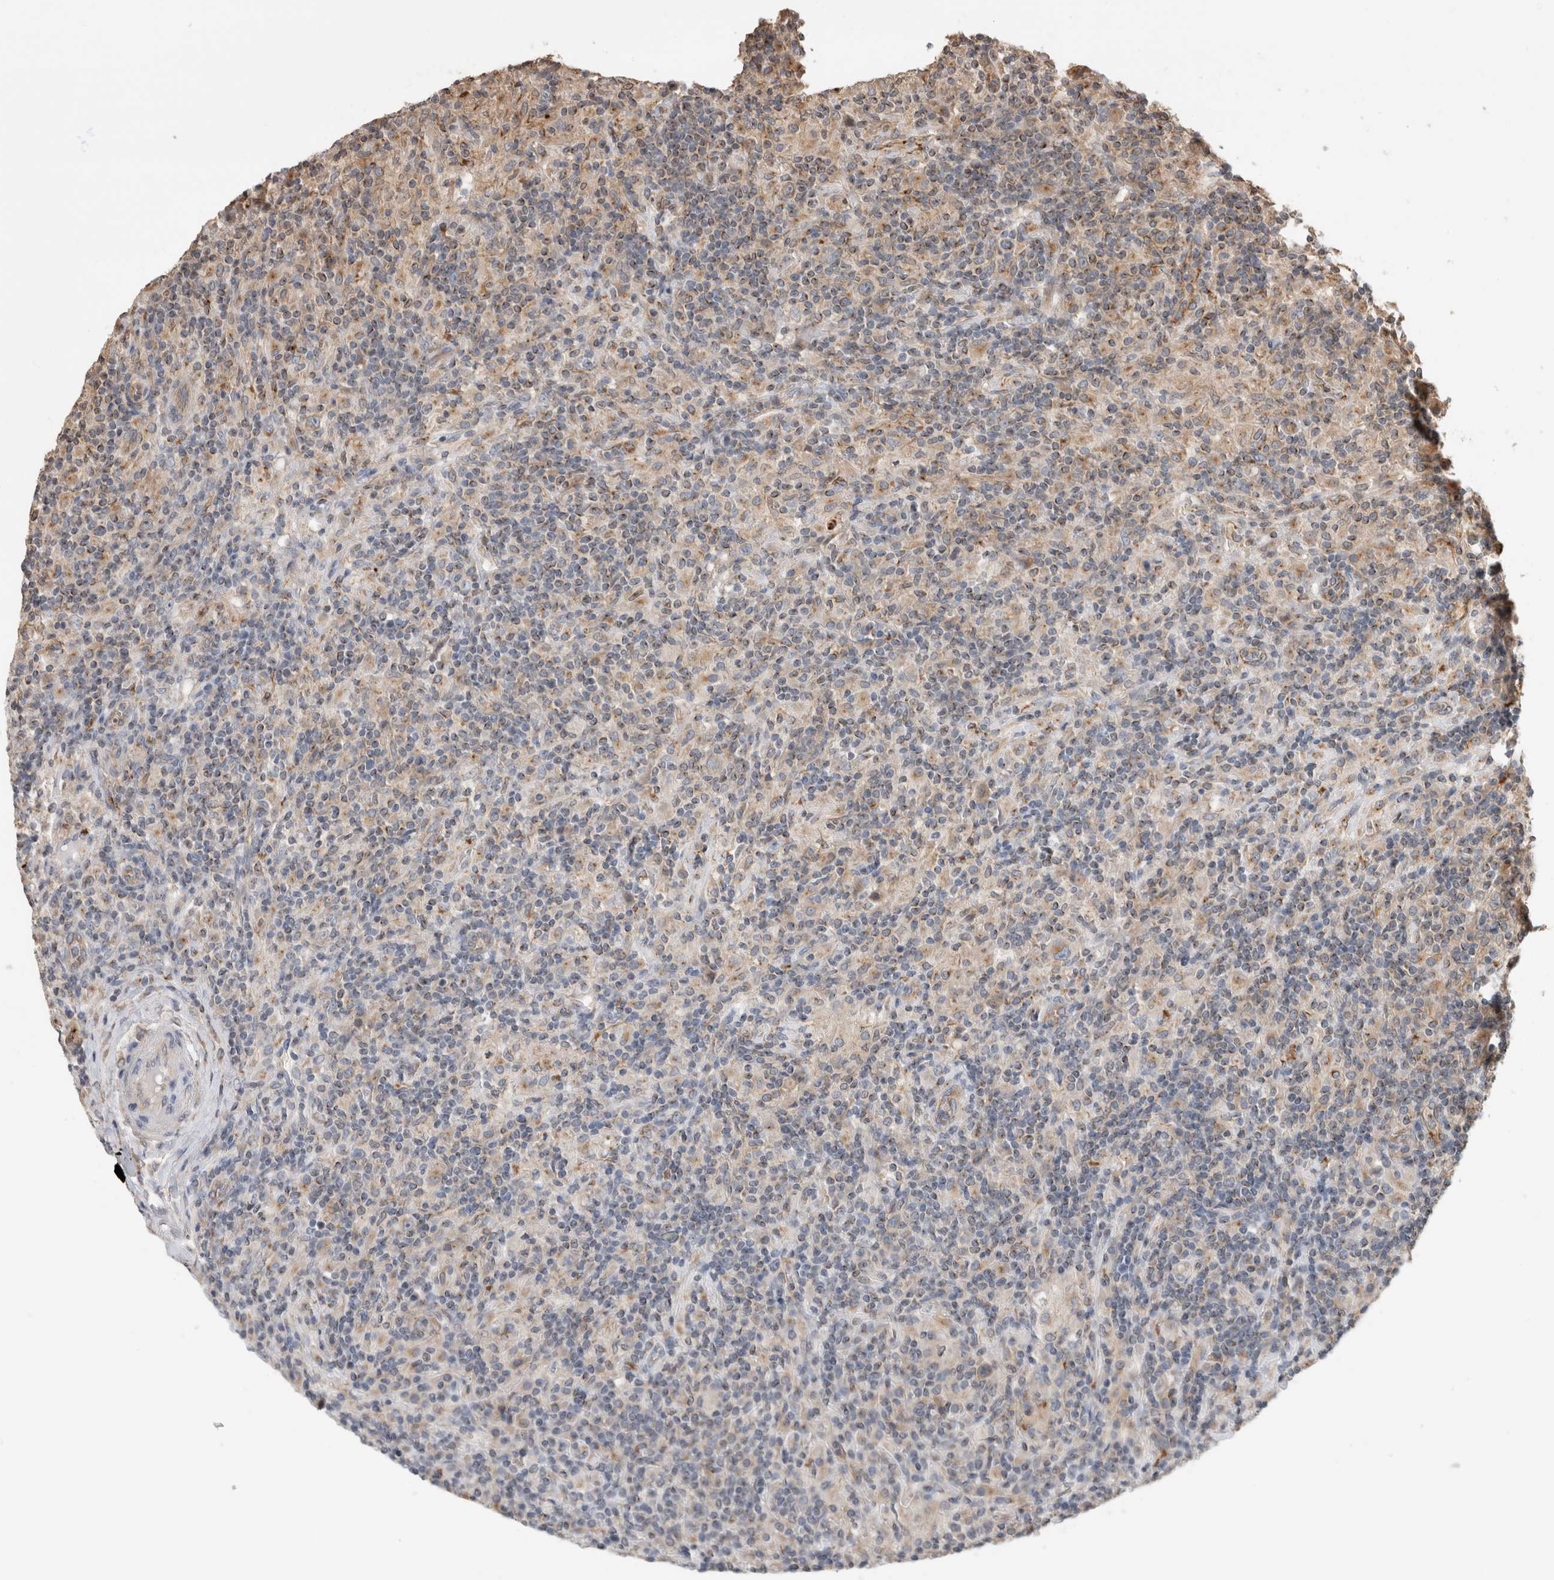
{"staining": {"intensity": "weak", "quantity": ">75%", "location": "cytoplasmic/membranous"}, "tissue": "lymphoma", "cell_type": "Tumor cells", "image_type": "cancer", "snomed": [{"axis": "morphology", "description": "Hodgkin's disease, NOS"}, {"axis": "topography", "description": "Lymph node"}], "caption": "A high-resolution photomicrograph shows immunohistochemistry (IHC) staining of Hodgkin's disease, which exhibits weak cytoplasmic/membranous positivity in approximately >75% of tumor cells.", "gene": "CLIP1", "patient": {"sex": "male", "age": 70}}